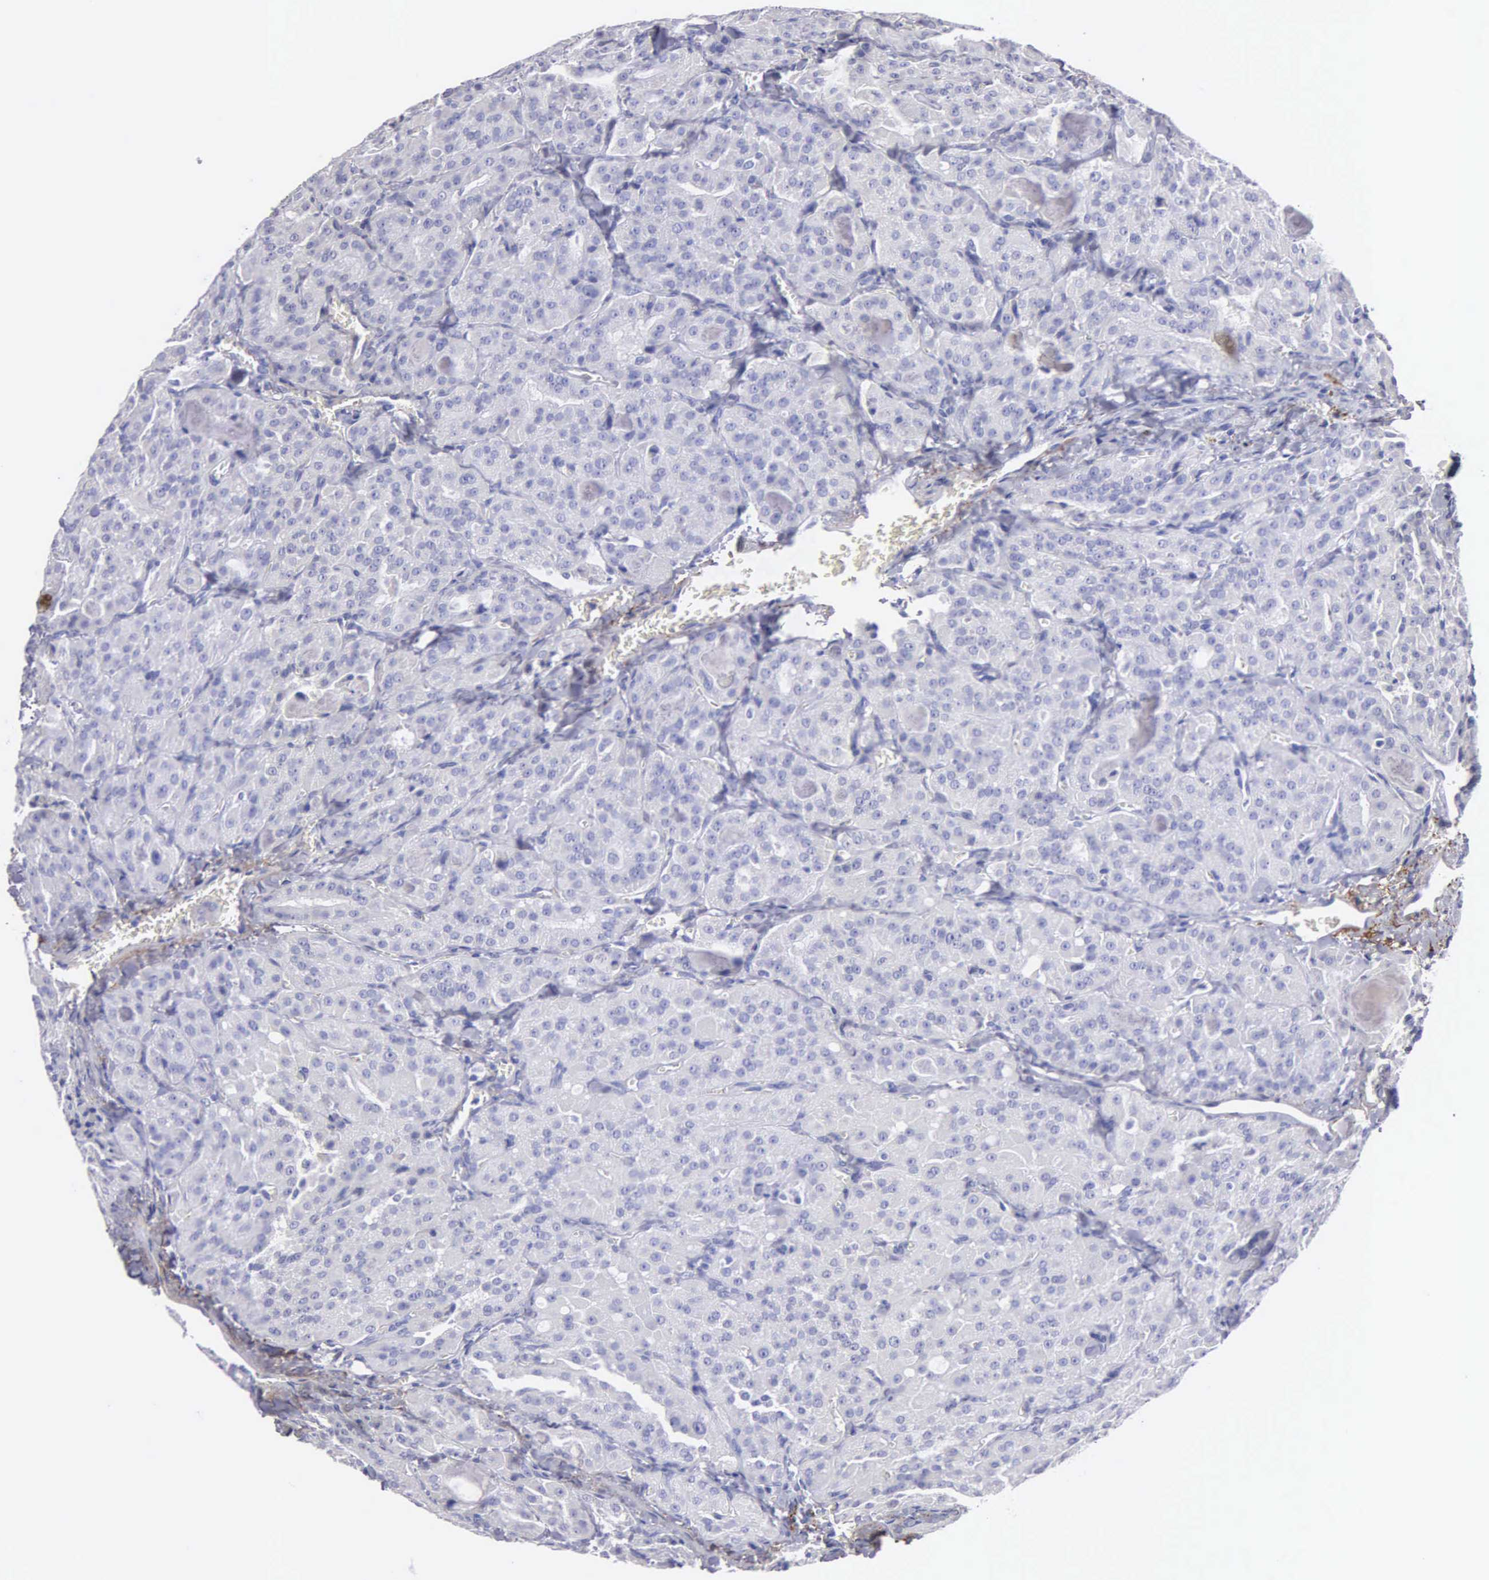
{"staining": {"intensity": "negative", "quantity": "none", "location": "none"}, "tissue": "thyroid cancer", "cell_type": "Tumor cells", "image_type": "cancer", "snomed": [{"axis": "morphology", "description": "Carcinoma, NOS"}, {"axis": "topography", "description": "Thyroid gland"}], "caption": "Immunohistochemical staining of human thyroid cancer (carcinoma) demonstrates no significant expression in tumor cells.", "gene": "FBLN5", "patient": {"sex": "male", "age": 76}}